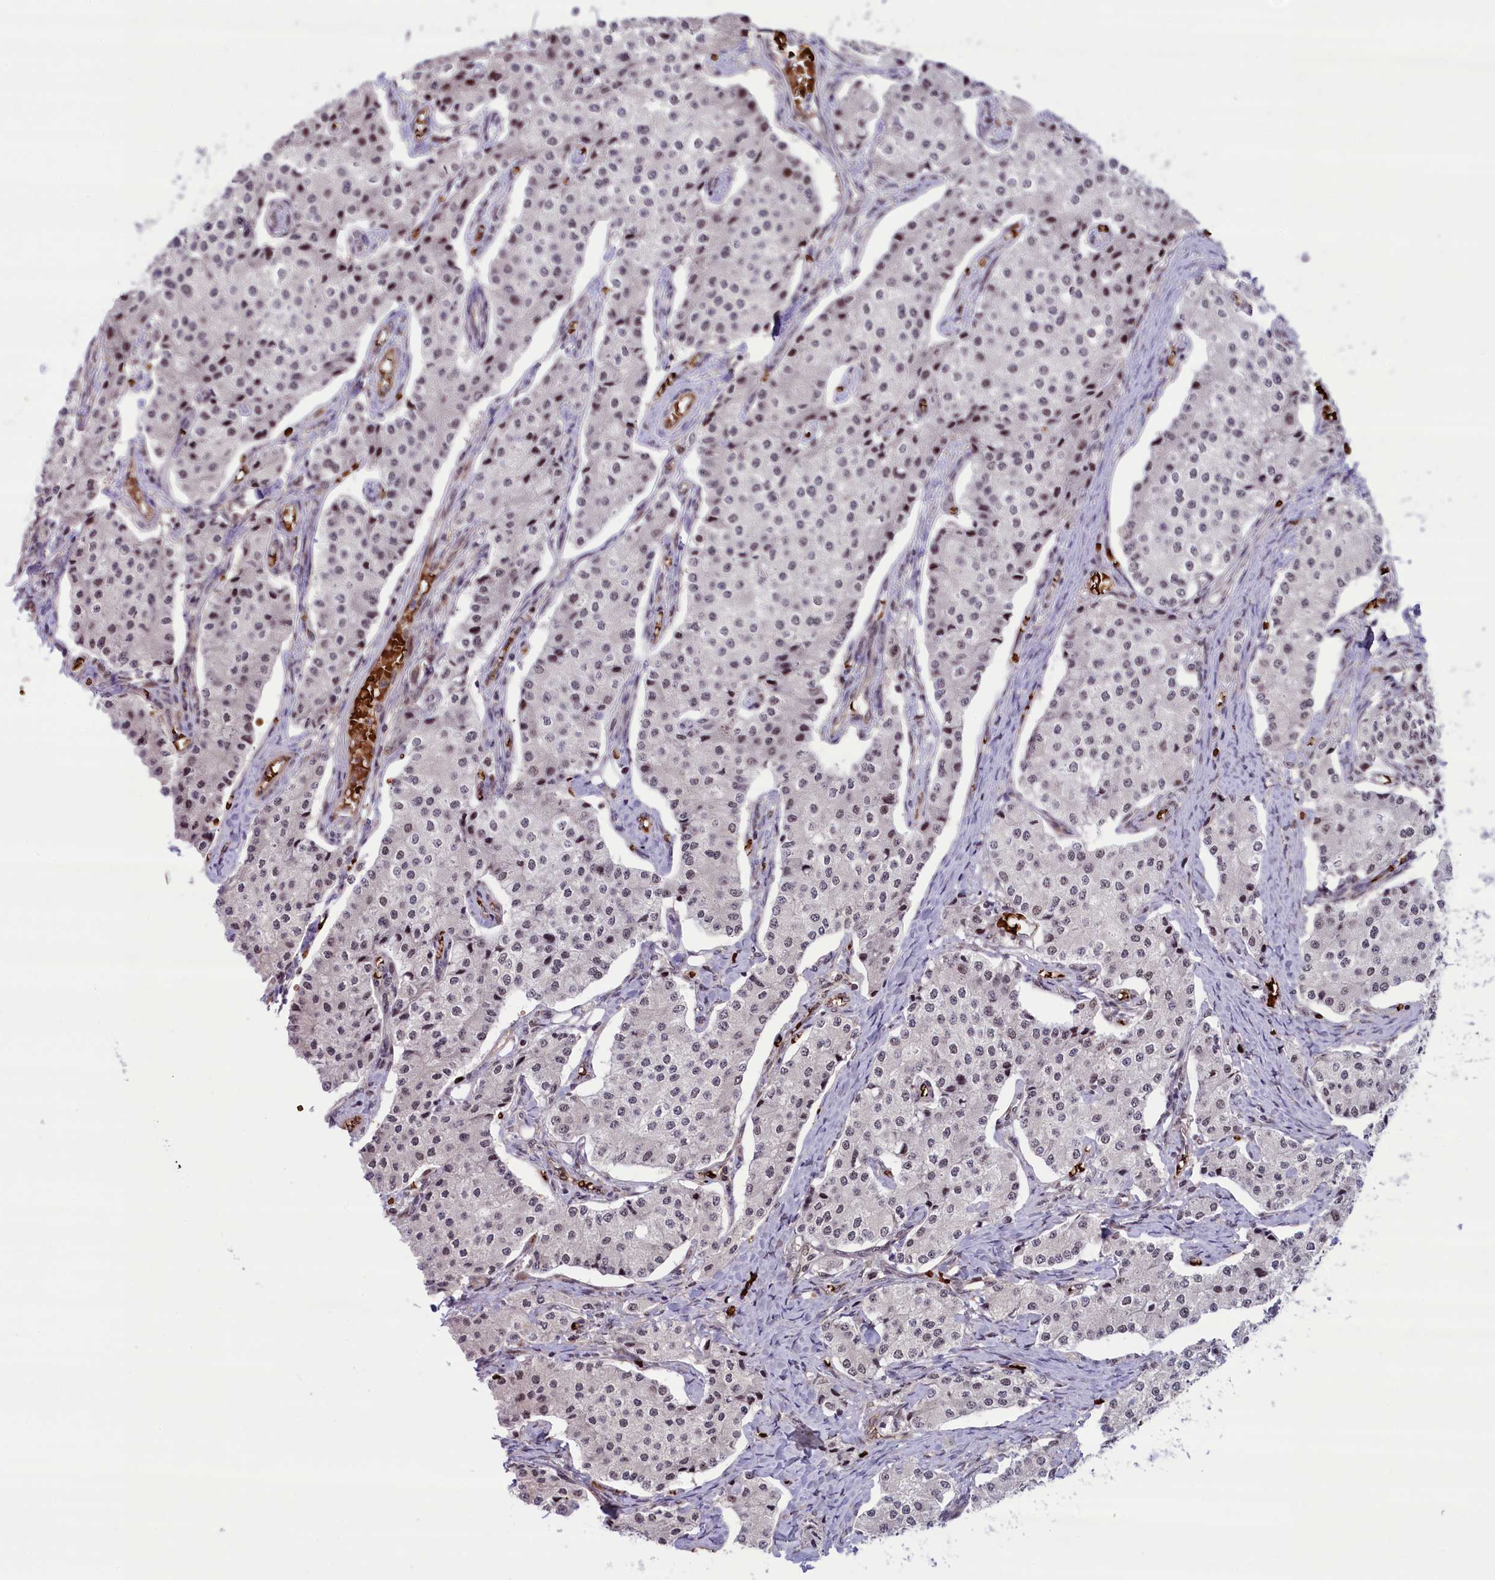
{"staining": {"intensity": "moderate", "quantity": "<25%", "location": "nuclear"}, "tissue": "carcinoid", "cell_type": "Tumor cells", "image_type": "cancer", "snomed": [{"axis": "morphology", "description": "Carcinoid, malignant, NOS"}, {"axis": "topography", "description": "Colon"}], "caption": "Immunohistochemical staining of carcinoid displays low levels of moderate nuclear positivity in about <25% of tumor cells.", "gene": "MPHOSPH8", "patient": {"sex": "female", "age": 52}}